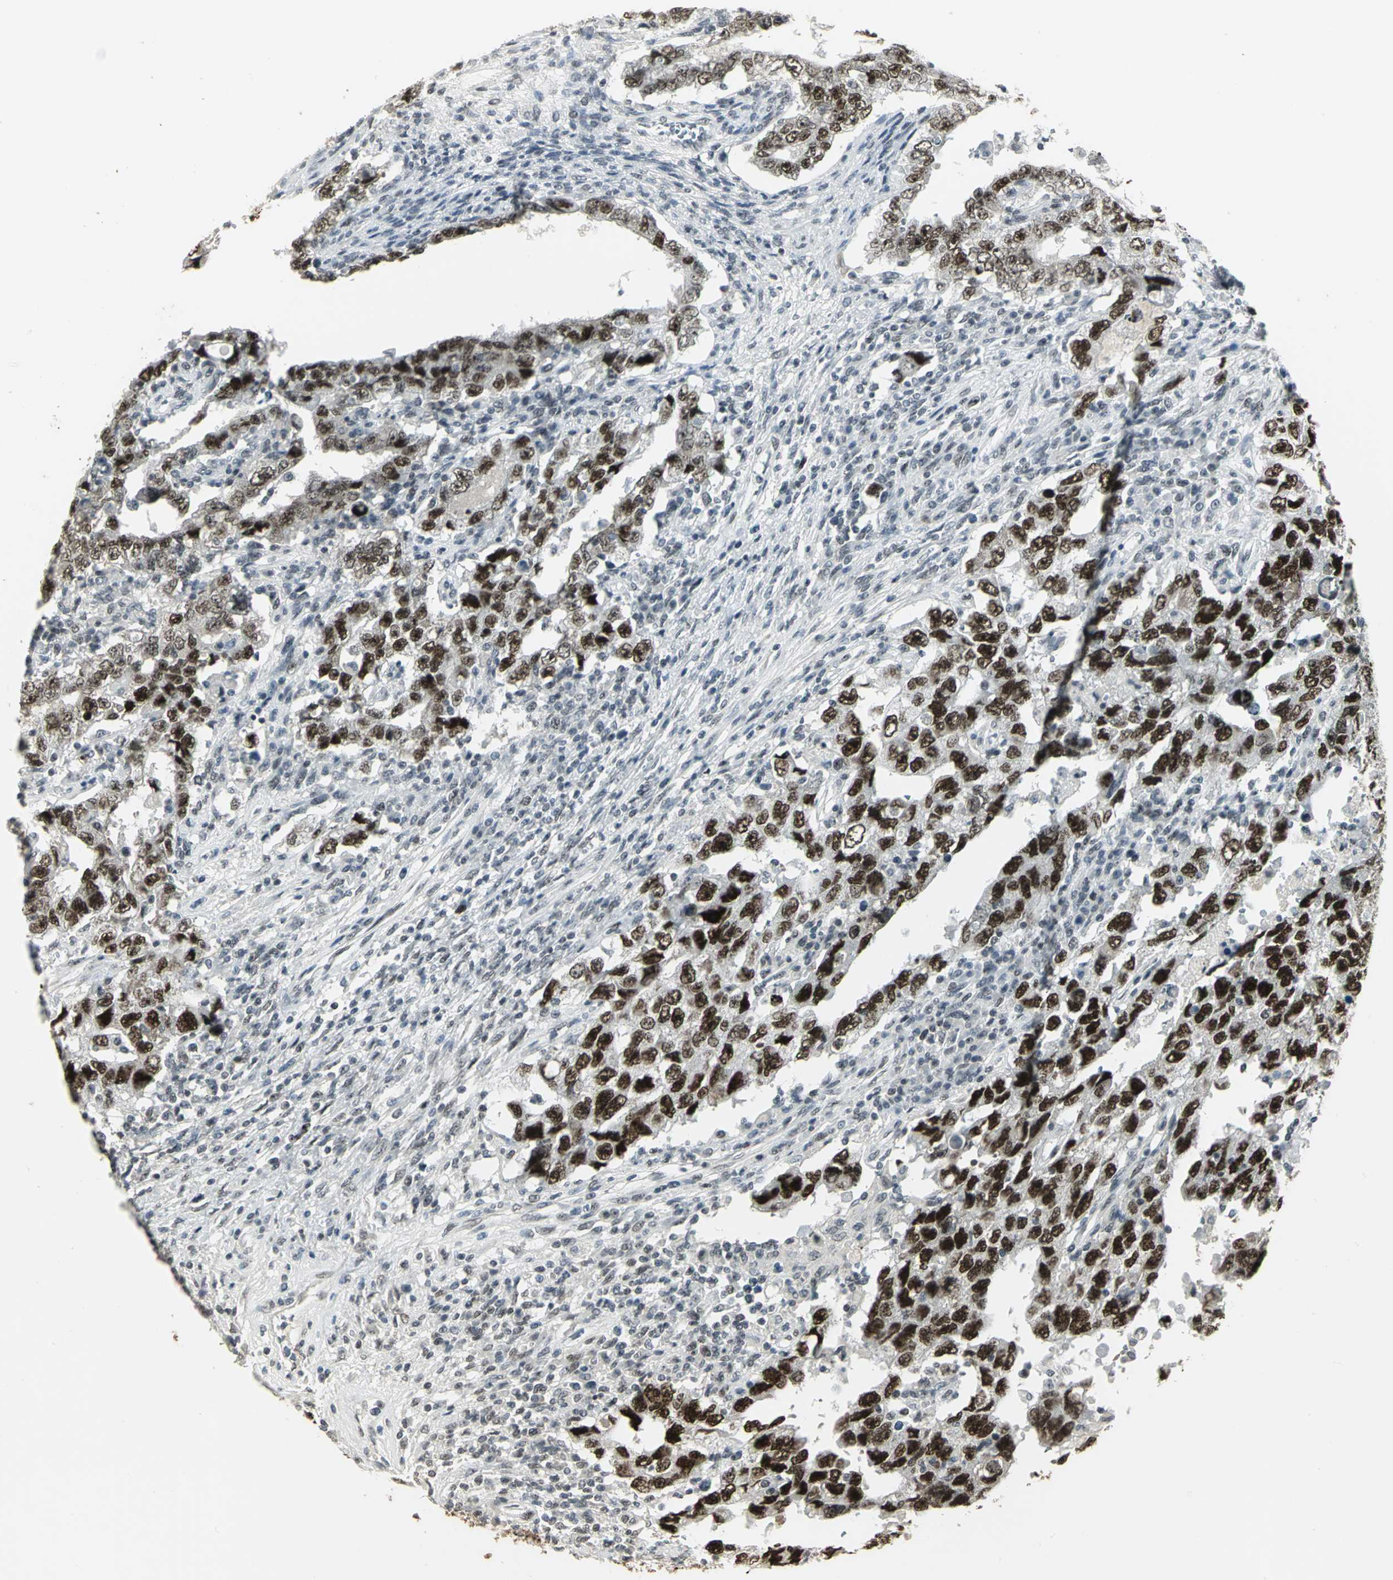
{"staining": {"intensity": "strong", "quantity": ">75%", "location": "nuclear"}, "tissue": "testis cancer", "cell_type": "Tumor cells", "image_type": "cancer", "snomed": [{"axis": "morphology", "description": "Carcinoma, Embryonal, NOS"}, {"axis": "topography", "description": "Testis"}], "caption": "A histopathology image of testis cancer stained for a protein demonstrates strong nuclear brown staining in tumor cells. (DAB (3,3'-diaminobenzidine) IHC, brown staining for protein, blue staining for nuclei).", "gene": "CBX3", "patient": {"sex": "male", "age": 26}}